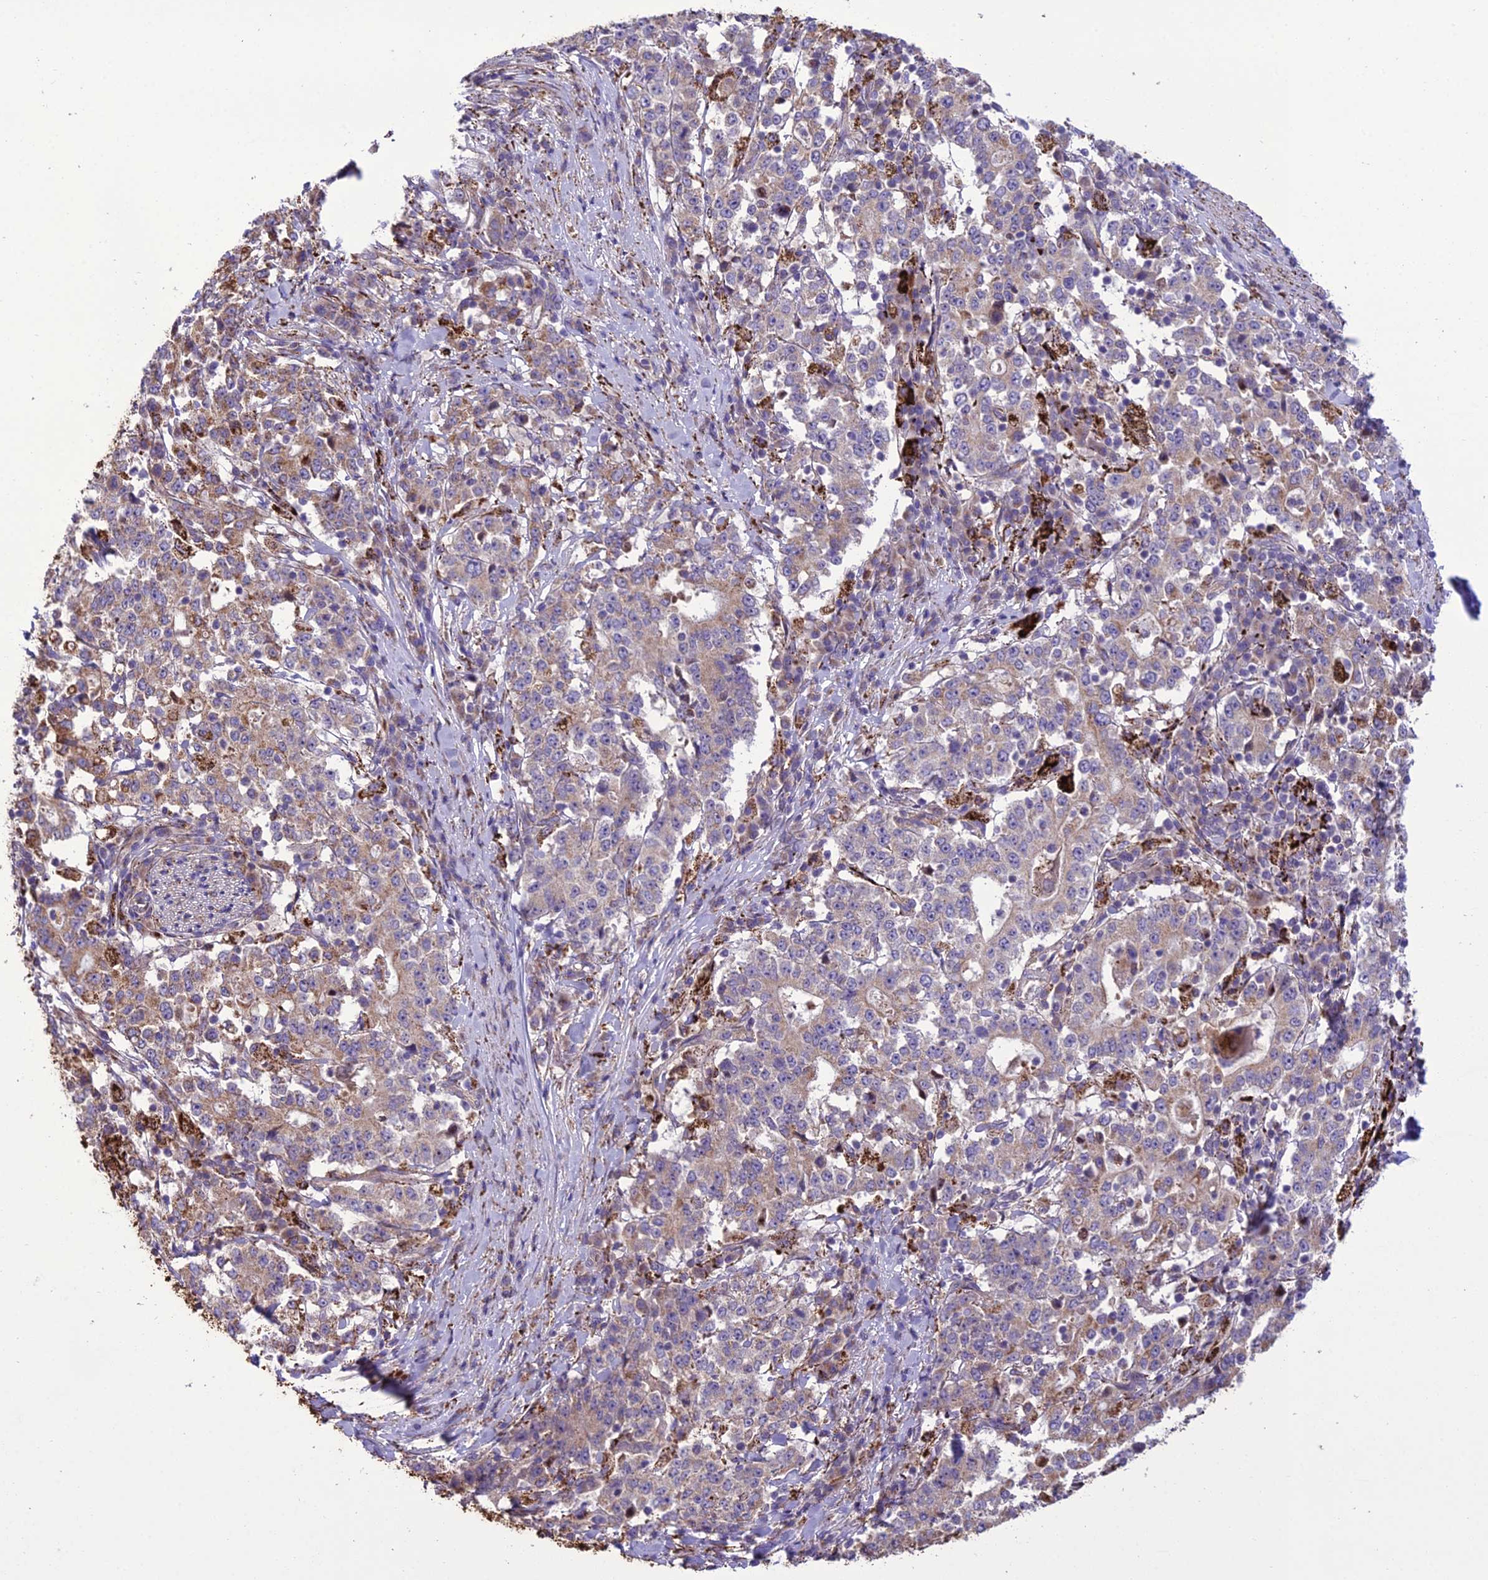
{"staining": {"intensity": "weak", "quantity": "<25%", "location": "cytoplasmic/membranous"}, "tissue": "stomach cancer", "cell_type": "Tumor cells", "image_type": "cancer", "snomed": [{"axis": "morphology", "description": "Adenocarcinoma, NOS"}, {"axis": "topography", "description": "Stomach"}], "caption": "Tumor cells show no significant protein staining in adenocarcinoma (stomach). The staining was performed using DAB (3,3'-diaminobenzidine) to visualize the protein expression in brown, while the nuclei were stained in blue with hematoxylin (Magnification: 20x).", "gene": "TBC1D24", "patient": {"sex": "male", "age": 59}}